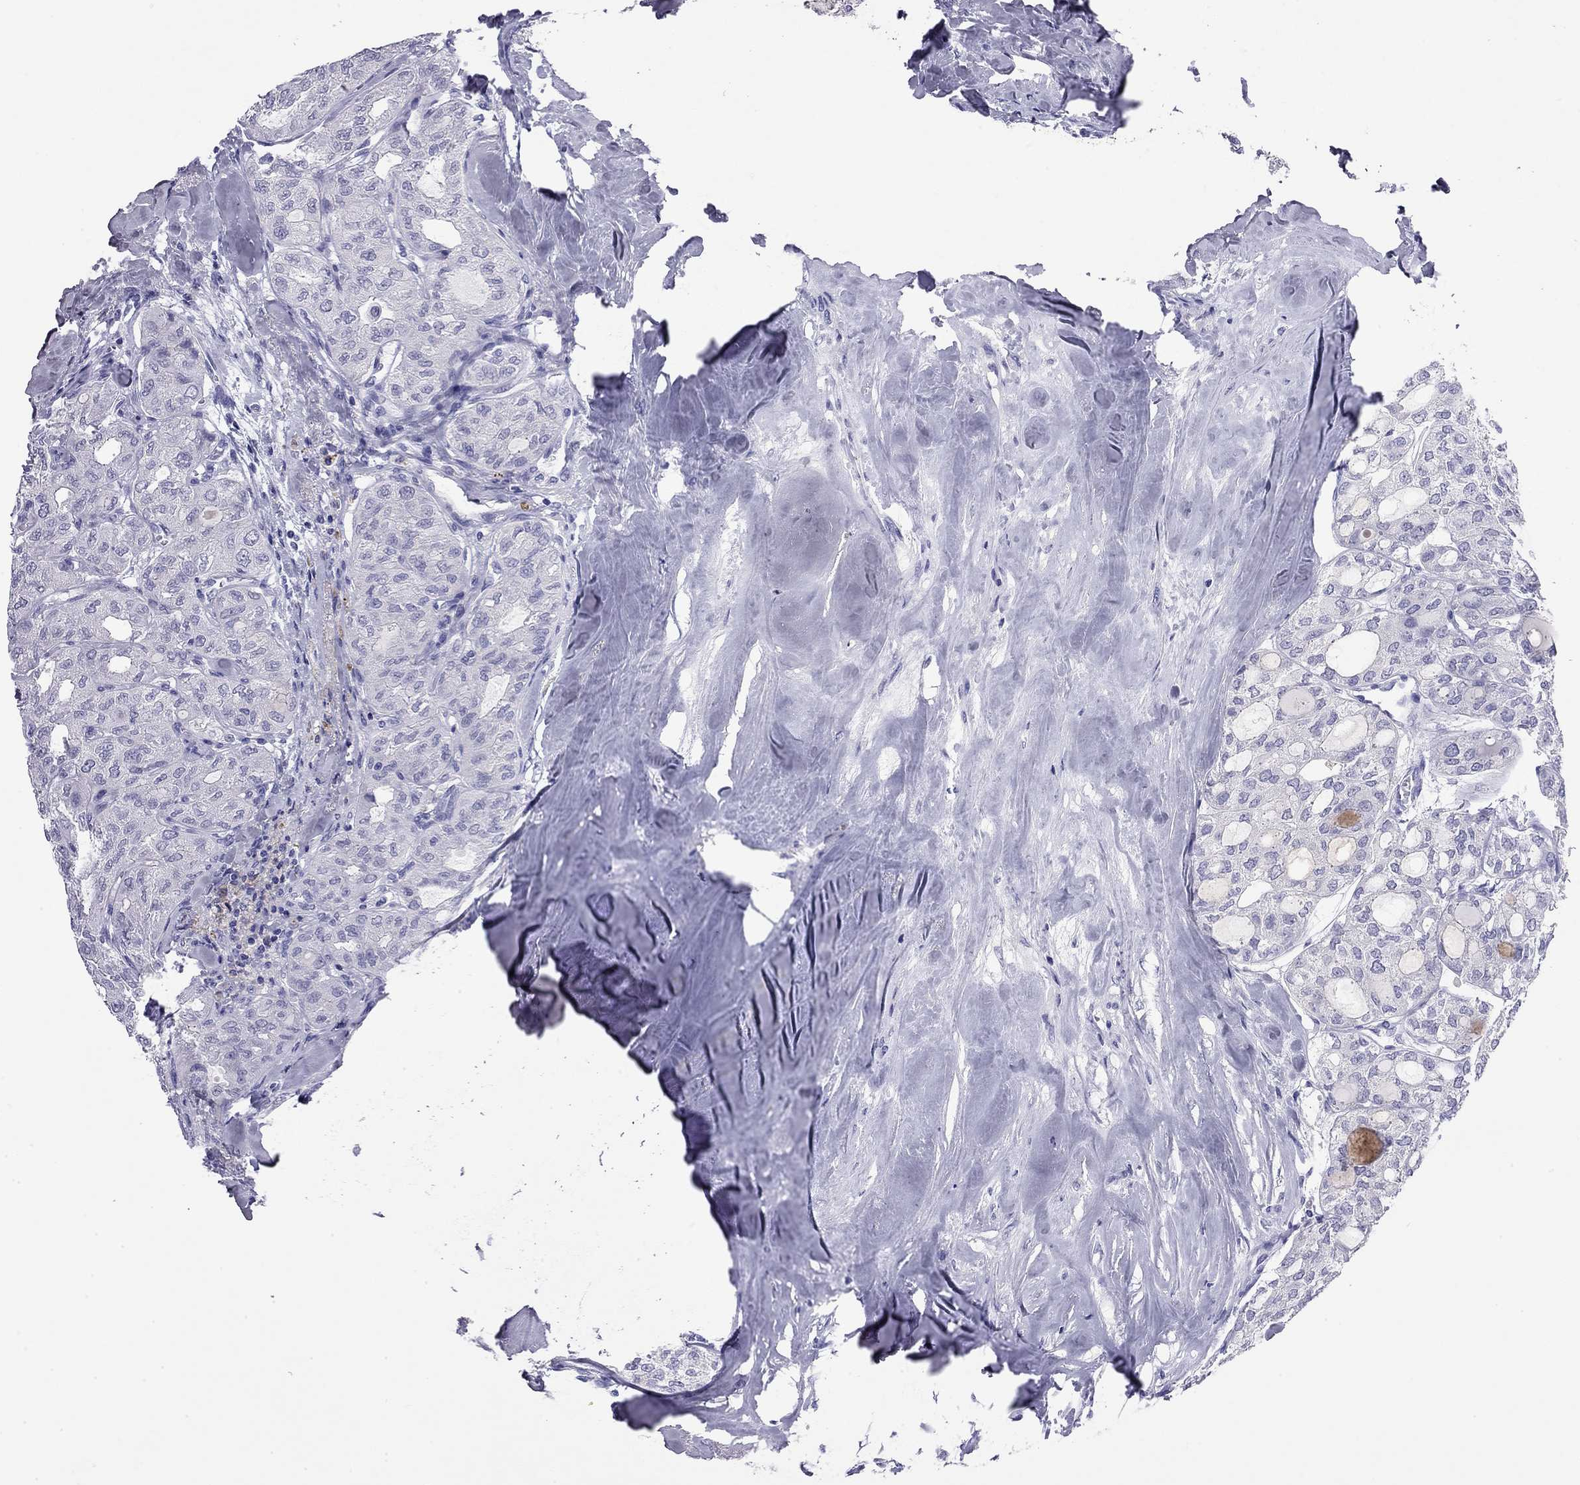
{"staining": {"intensity": "negative", "quantity": "none", "location": "none"}, "tissue": "thyroid cancer", "cell_type": "Tumor cells", "image_type": "cancer", "snomed": [{"axis": "morphology", "description": "Follicular adenoma carcinoma, NOS"}, {"axis": "topography", "description": "Thyroid gland"}], "caption": "Immunohistochemical staining of human thyroid cancer demonstrates no significant staining in tumor cells.", "gene": "ODF4", "patient": {"sex": "male", "age": 75}}